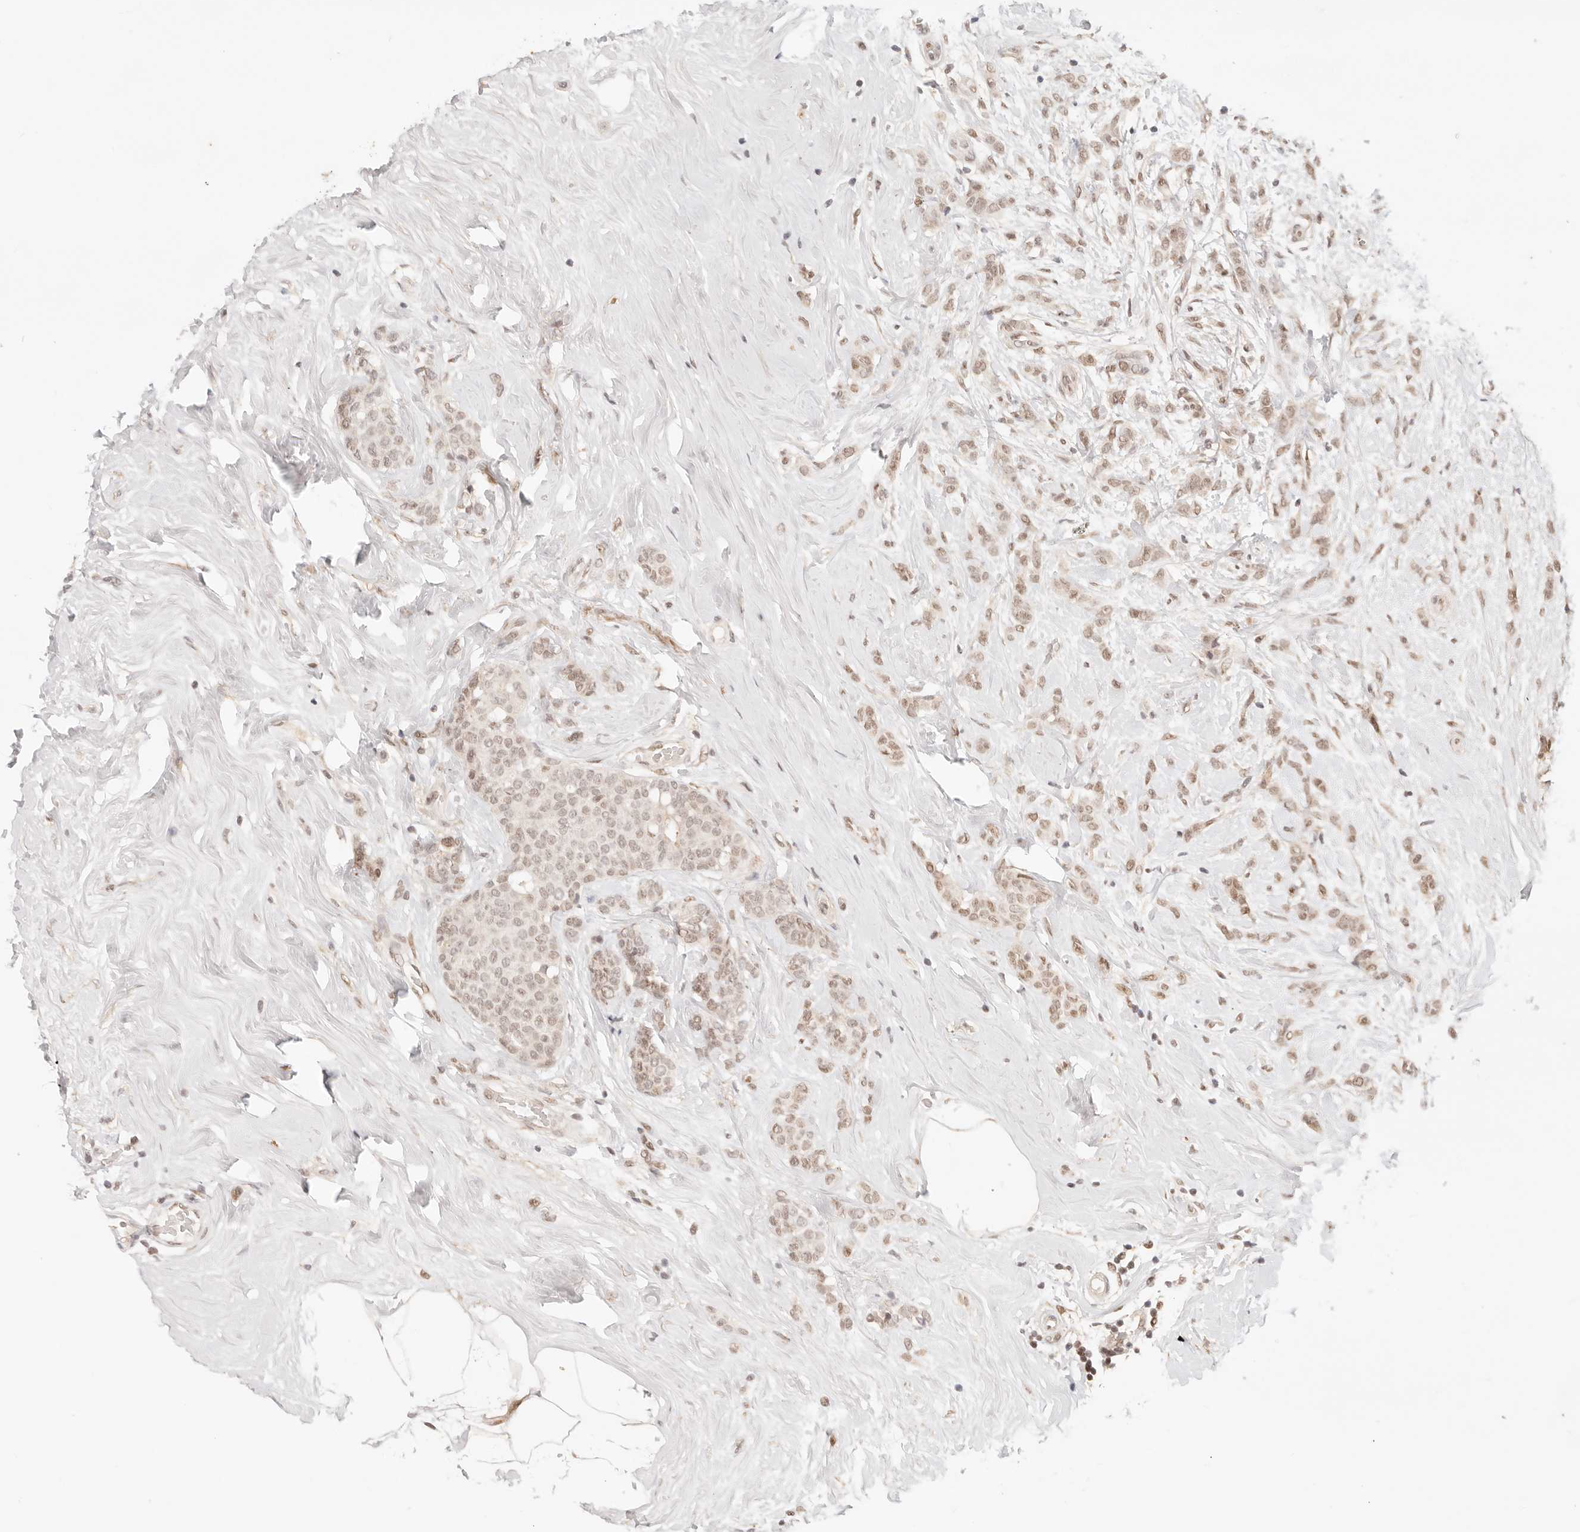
{"staining": {"intensity": "moderate", "quantity": "25%-75%", "location": "nuclear"}, "tissue": "breast cancer", "cell_type": "Tumor cells", "image_type": "cancer", "snomed": [{"axis": "morphology", "description": "Lobular carcinoma, in situ"}, {"axis": "morphology", "description": "Lobular carcinoma"}, {"axis": "topography", "description": "Breast"}], "caption": "Protein staining of lobular carcinoma in situ (breast) tissue shows moderate nuclear expression in approximately 25%-75% of tumor cells.", "gene": "GTF2E2", "patient": {"sex": "female", "age": 41}}